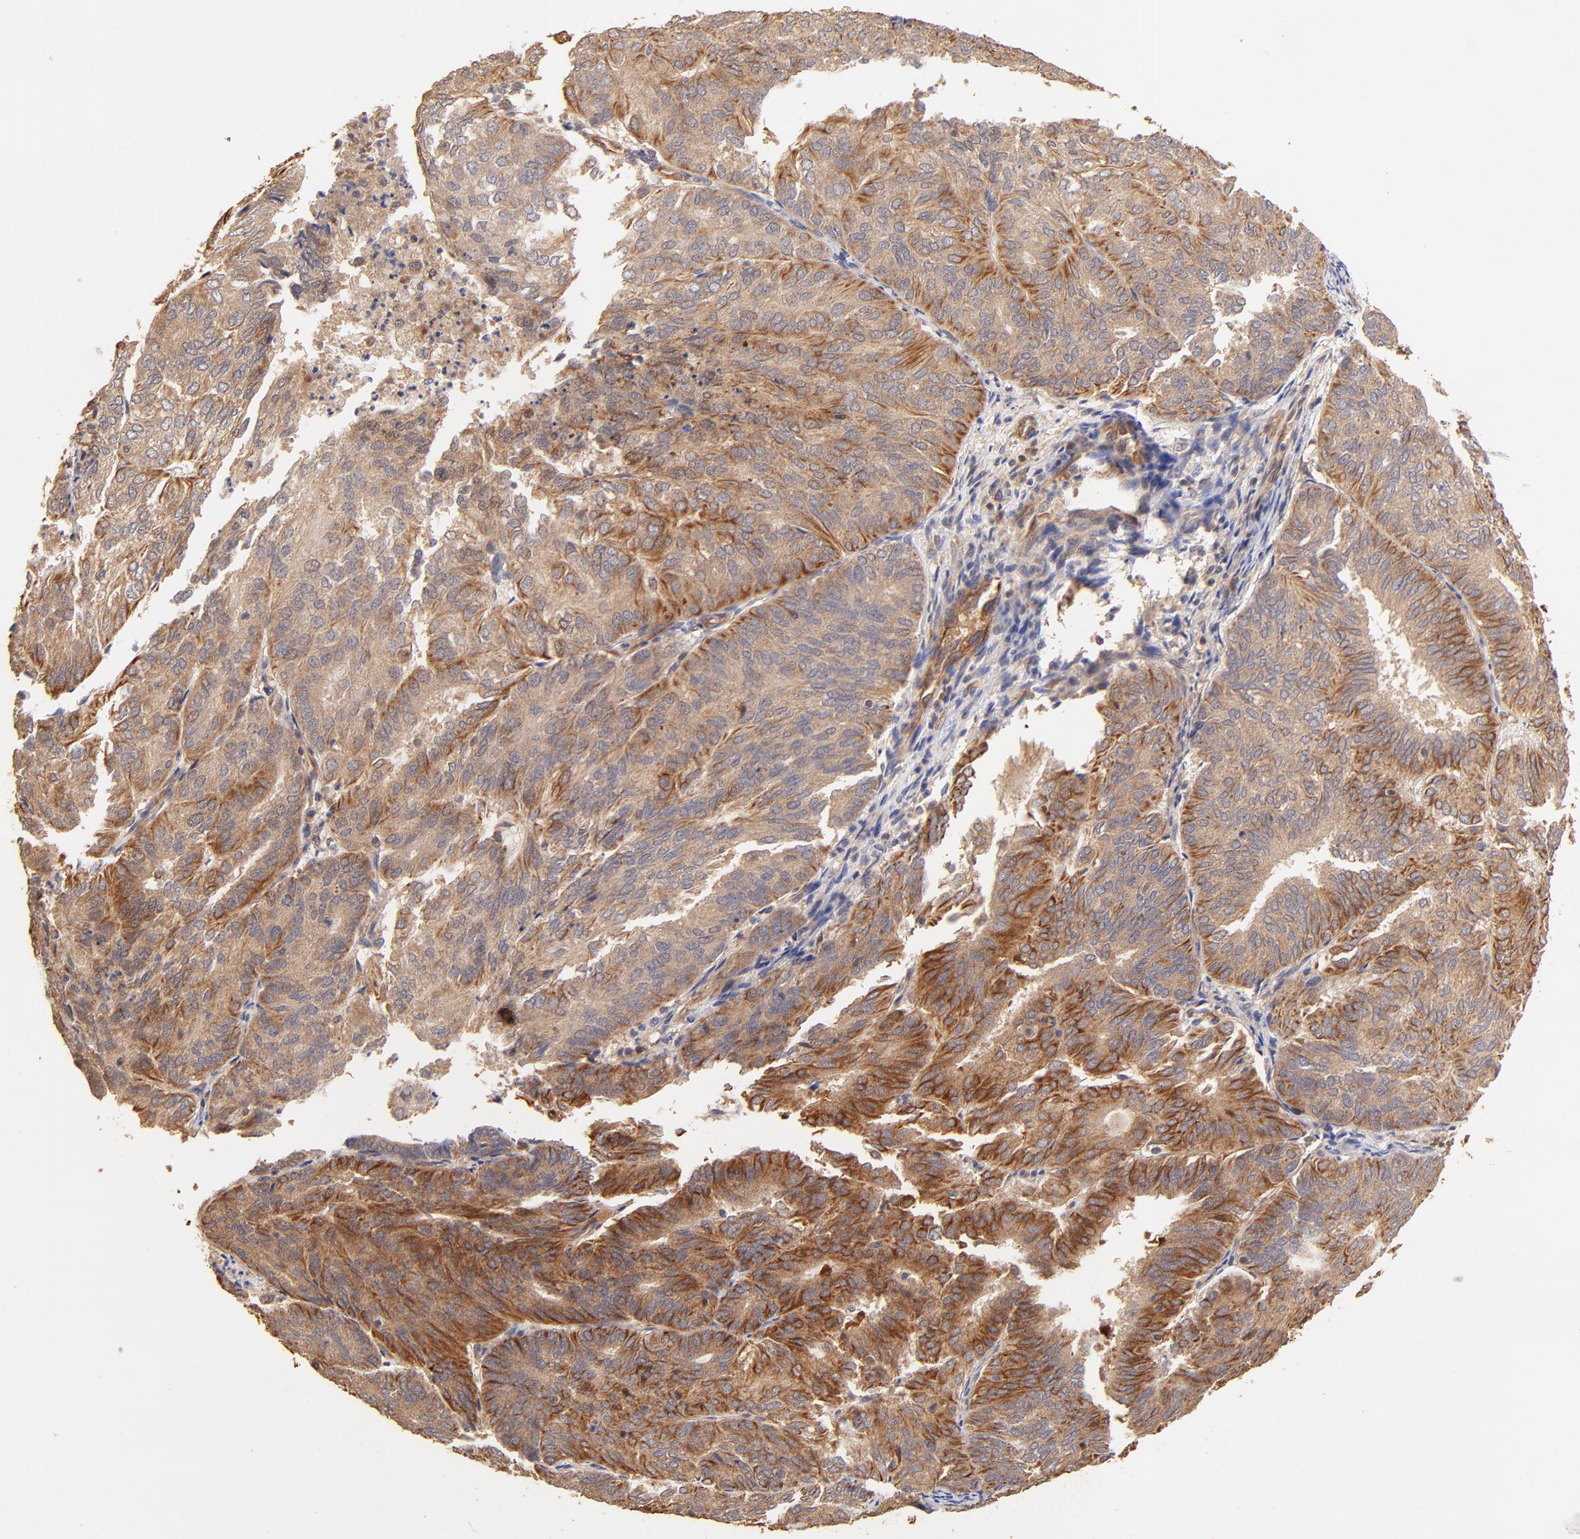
{"staining": {"intensity": "moderate", "quantity": ">75%", "location": "cytoplasmic/membranous"}, "tissue": "endometrial cancer", "cell_type": "Tumor cells", "image_type": "cancer", "snomed": [{"axis": "morphology", "description": "Adenocarcinoma, NOS"}, {"axis": "topography", "description": "Endometrium"}], "caption": "DAB immunohistochemical staining of human adenocarcinoma (endometrial) demonstrates moderate cytoplasmic/membranous protein staining in about >75% of tumor cells. The protein of interest is stained brown, and the nuclei are stained in blue (DAB IHC with brightfield microscopy, high magnification).", "gene": "TNFAIP3", "patient": {"sex": "female", "age": 59}}